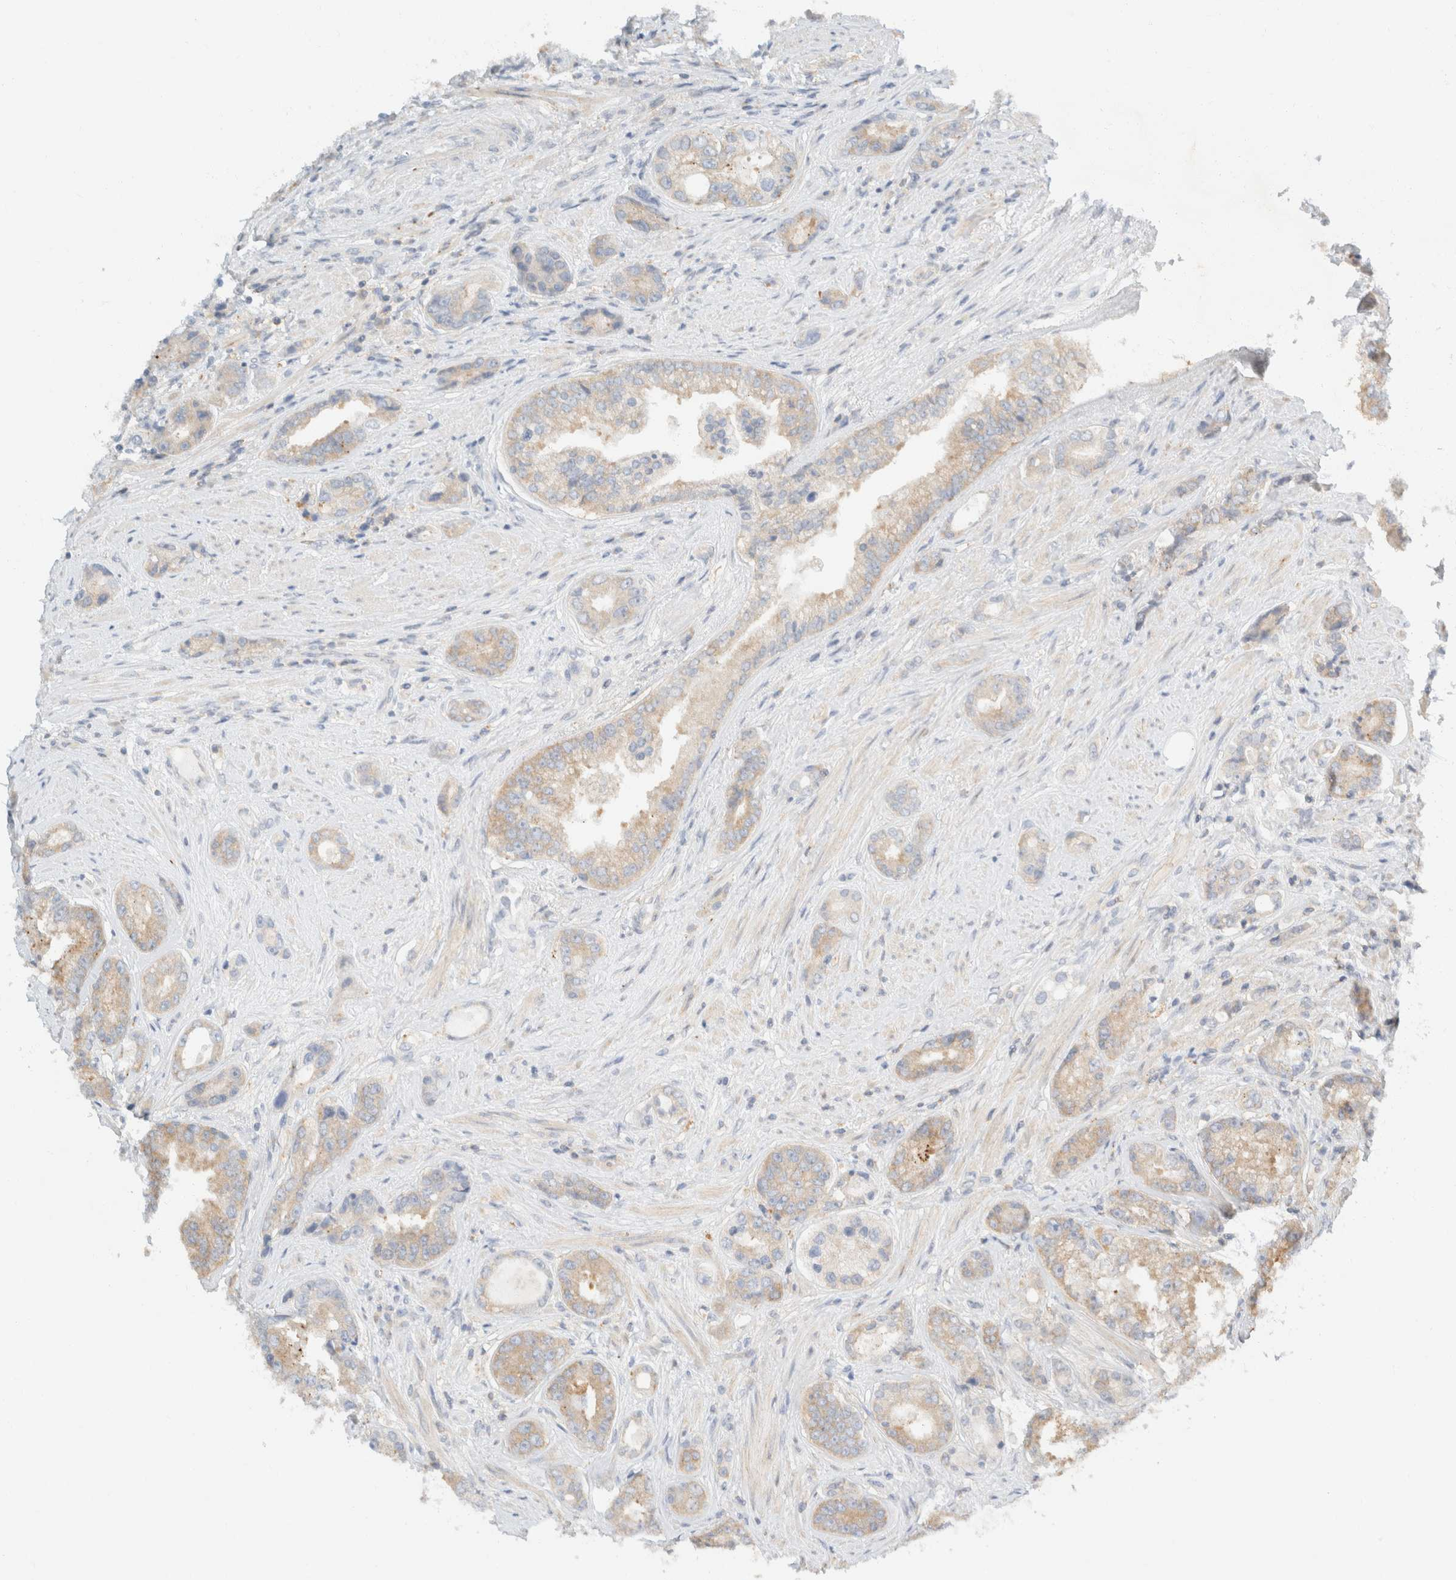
{"staining": {"intensity": "weak", "quantity": "<25%", "location": "cytoplasmic/membranous"}, "tissue": "prostate cancer", "cell_type": "Tumor cells", "image_type": "cancer", "snomed": [{"axis": "morphology", "description": "Adenocarcinoma, High grade"}, {"axis": "topography", "description": "Prostate"}], "caption": "Tumor cells show no significant protein staining in prostate cancer (adenocarcinoma (high-grade)).", "gene": "SH3GLB2", "patient": {"sex": "male", "age": 61}}